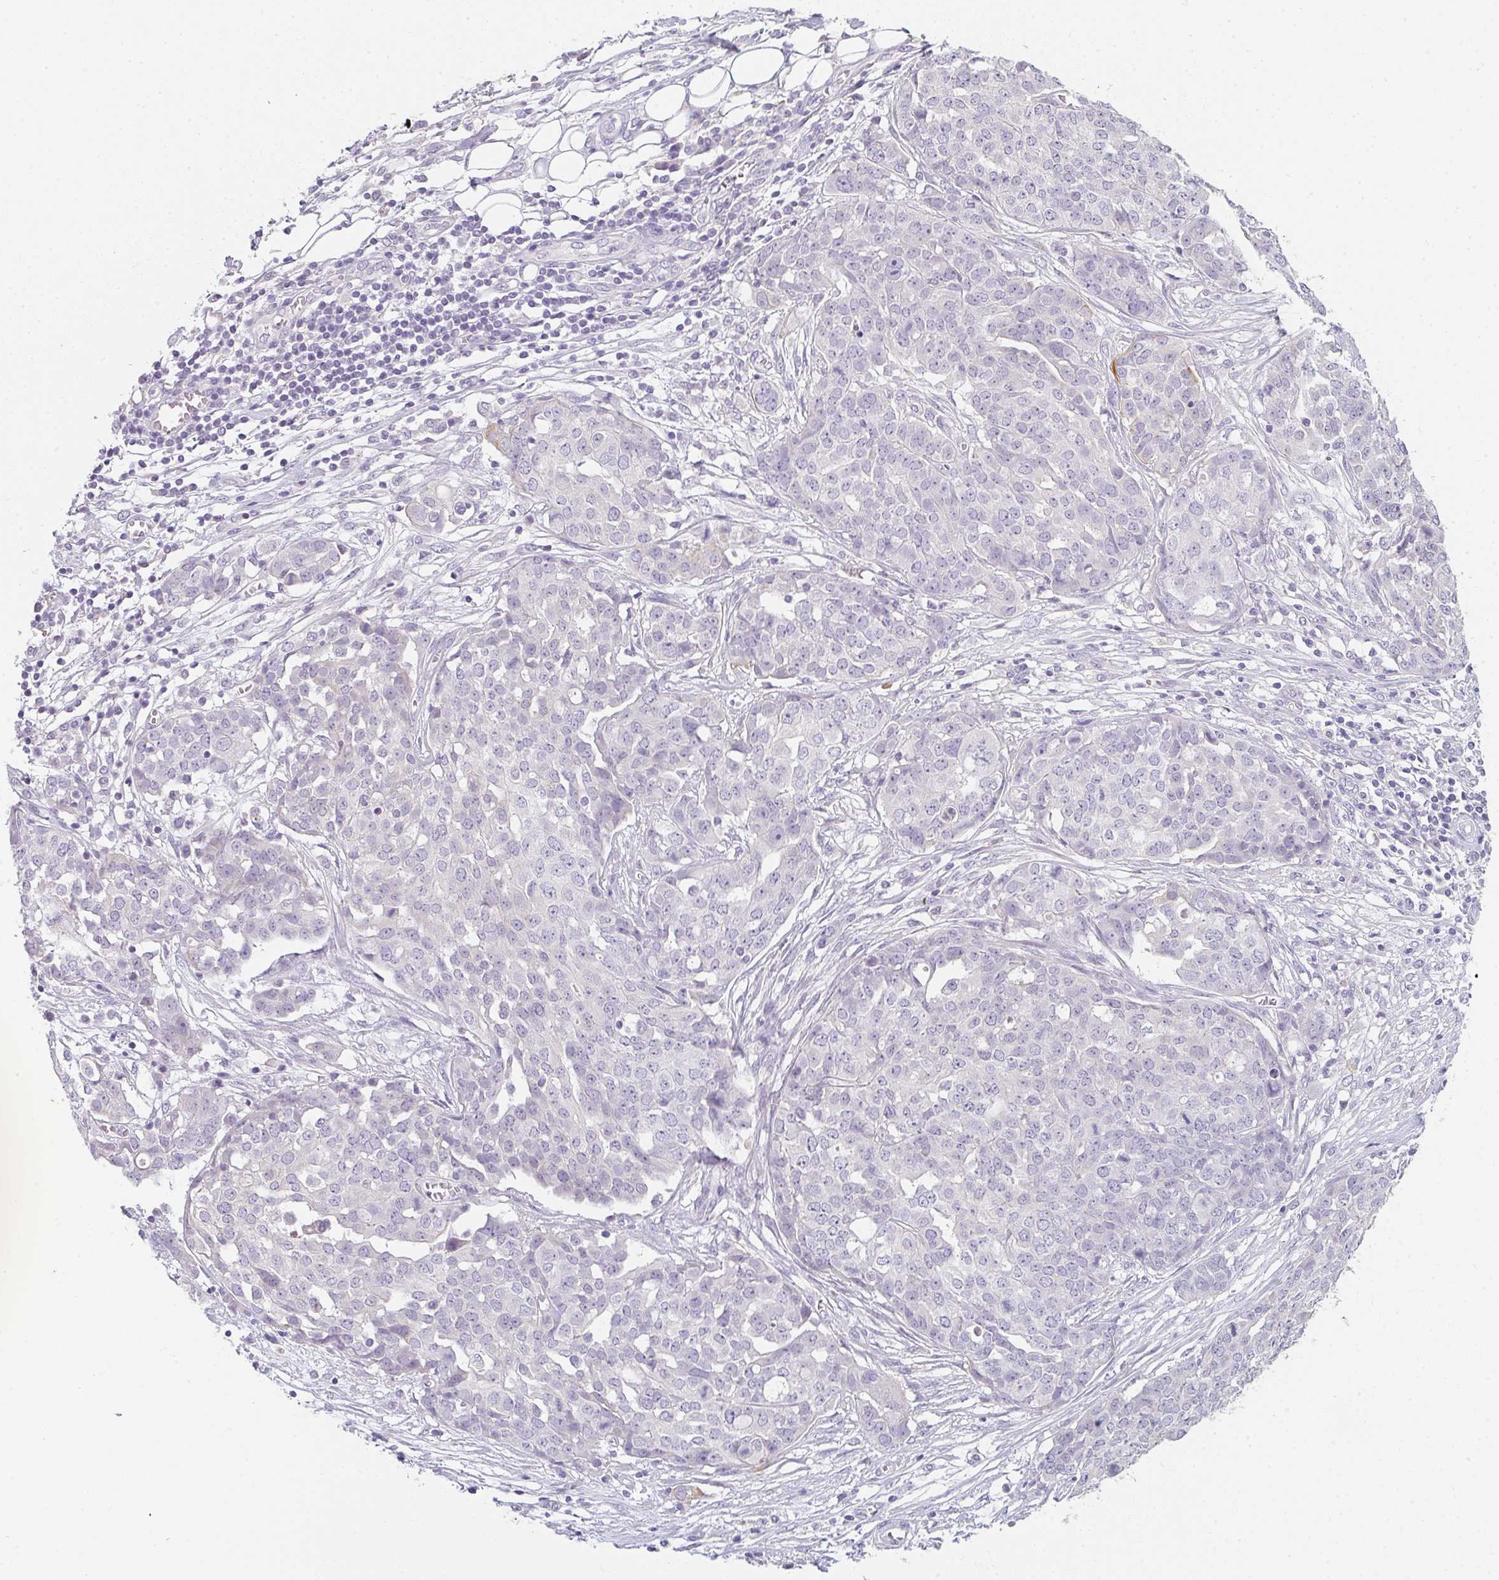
{"staining": {"intensity": "negative", "quantity": "none", "location": "none"}, "tissue": "ovarian cancer", "cell_type": "Tumor cells", "image_type": "cancer", "snomed": [{"axis": "morphology", "description": "Cystadenocarcinoma, serous, NOS"}, {"axis": "topography", "description": "Soft tissue"}, {"axis": "topography", "description": "Ovary"}], "caption": "Immunohistochemistry (IHC) photomicrograph of neoplastic tissue: serous cystadenocarcinoma (ovarian) stained with DAB (3,3'-diaminobenzidine) exhibits no significant protein expression in tumor cells. (DAB immunohistochemistry, high magnification).", "gene": "C1QTNF8", "patient": {"sex": "female", "age": 57}}